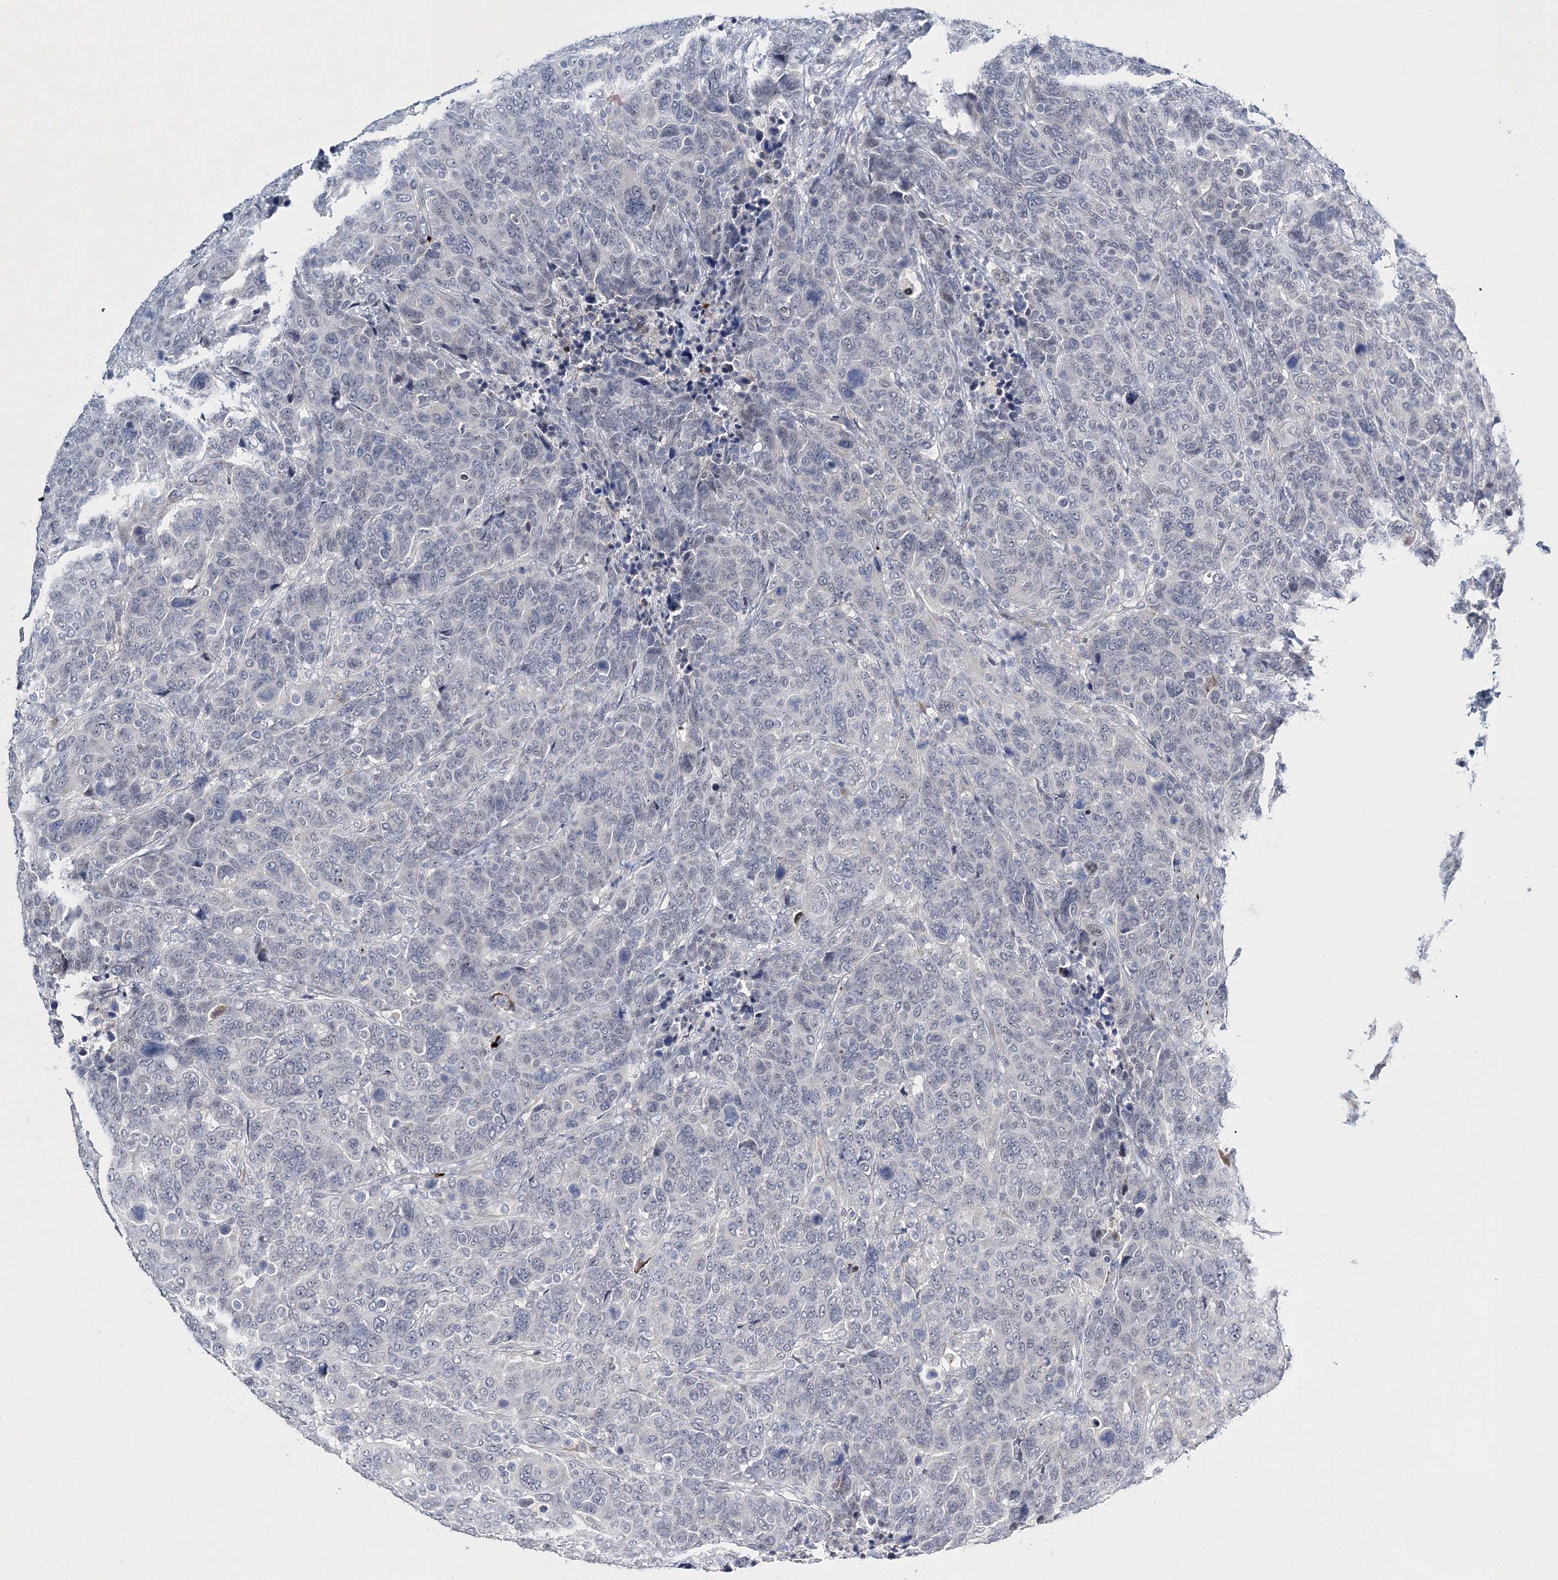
{"staining": {"intensity": "negative", "quantity": "none", "location": "none"}, "tissue": "breast cancer", "cell_type": "Tumor cells", "image_type": "cancer", "snomed": [{"axis": "morphology", "description": "Duct carcinoma"}, {"axis": "topography", "description": "Breast"}], "caption": "Protein analysis of intraductal carcinoma (breast) shows no significant positivity in tumor cells.", "gene": "MYOZ2", "patient": {"sex": "female", "age": 37}}